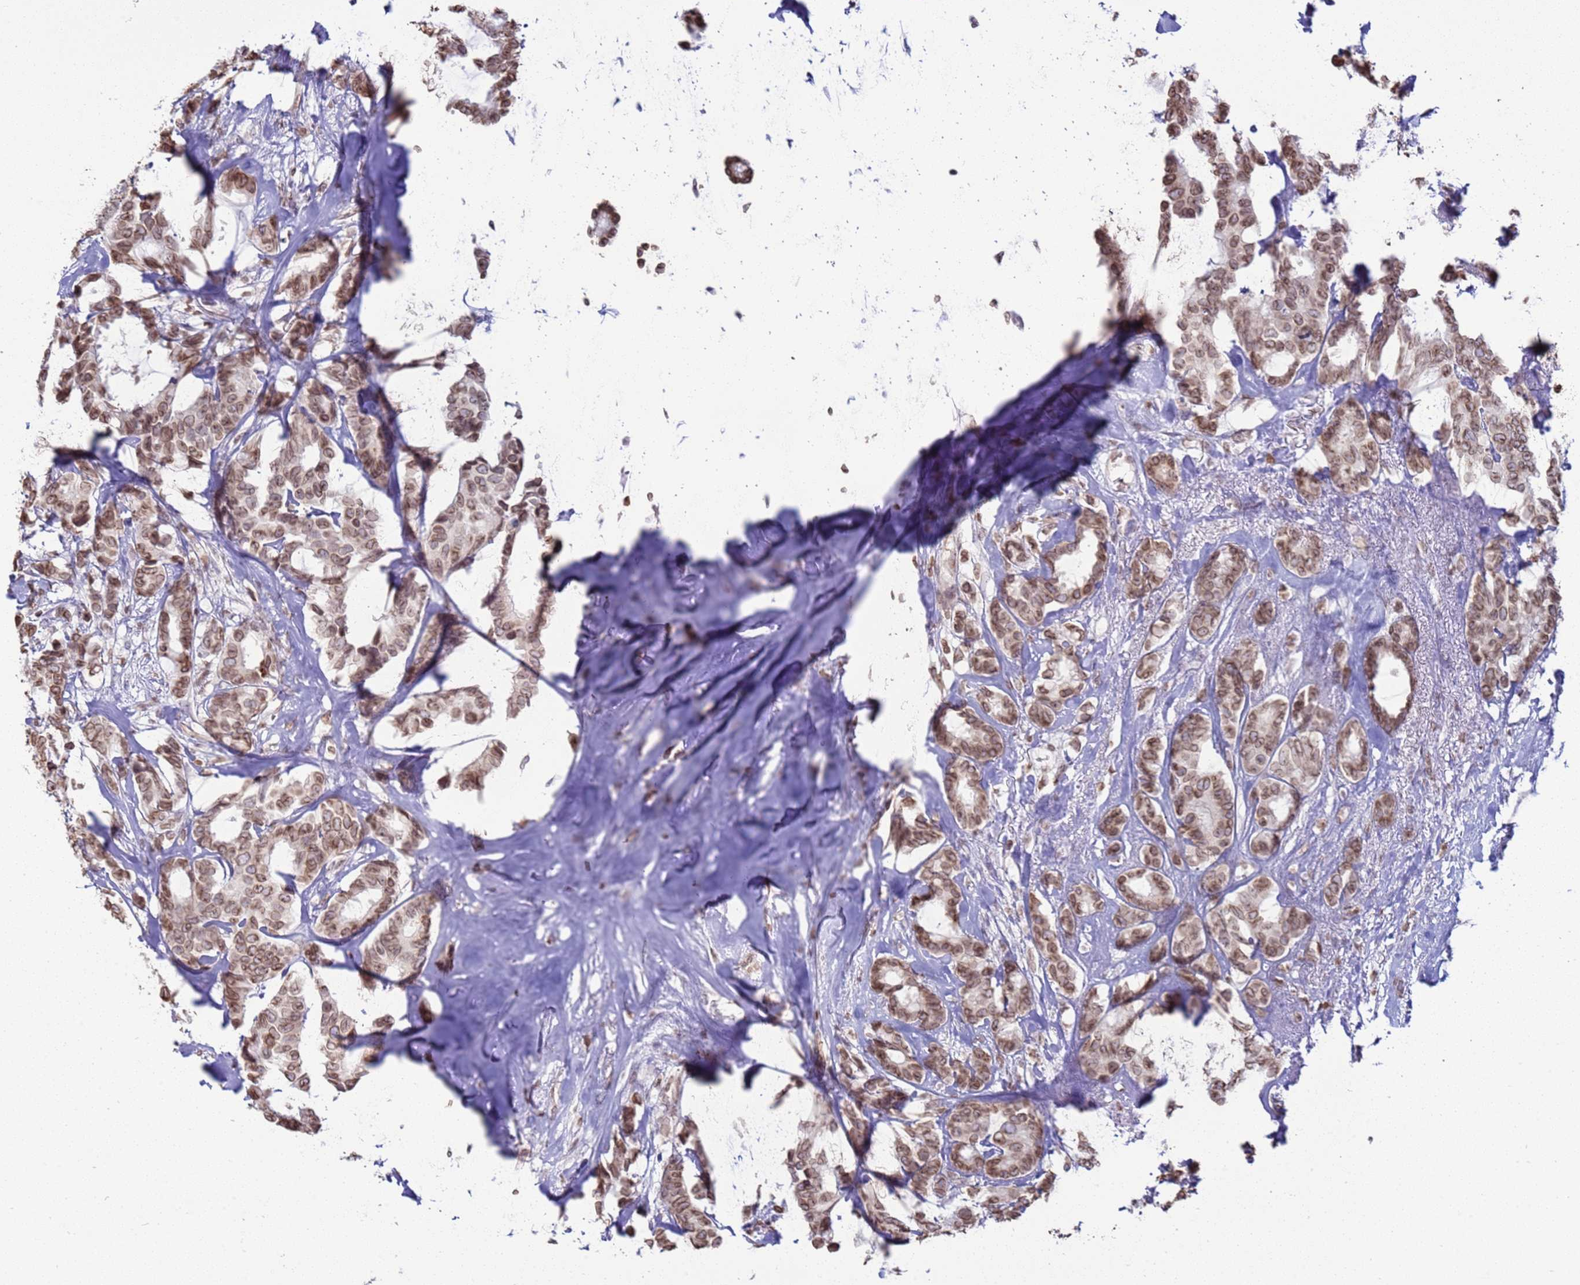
{"staining": {"intensity": "moderate", "quantity": ">75%", "location": "cytoplasmic/membranous,nuclear"}, "tissue": "breast cancer", "cell_type": "Tumor cells", "image_type": "cancer", "snomed": [{"axis": "morphology", "description": "Duct carcinoma"}, {"axis": "topography", "description": "Breast"}], "caption": "Brown immunohistochemical staining in intraductal carcinoma (breast) demonstrates moderate cytoplasmic/membranous and nuclear expression in about >75% of tumor cells.", "gene": "DHX37", "patient": {"sex": "female", "age": 87}}